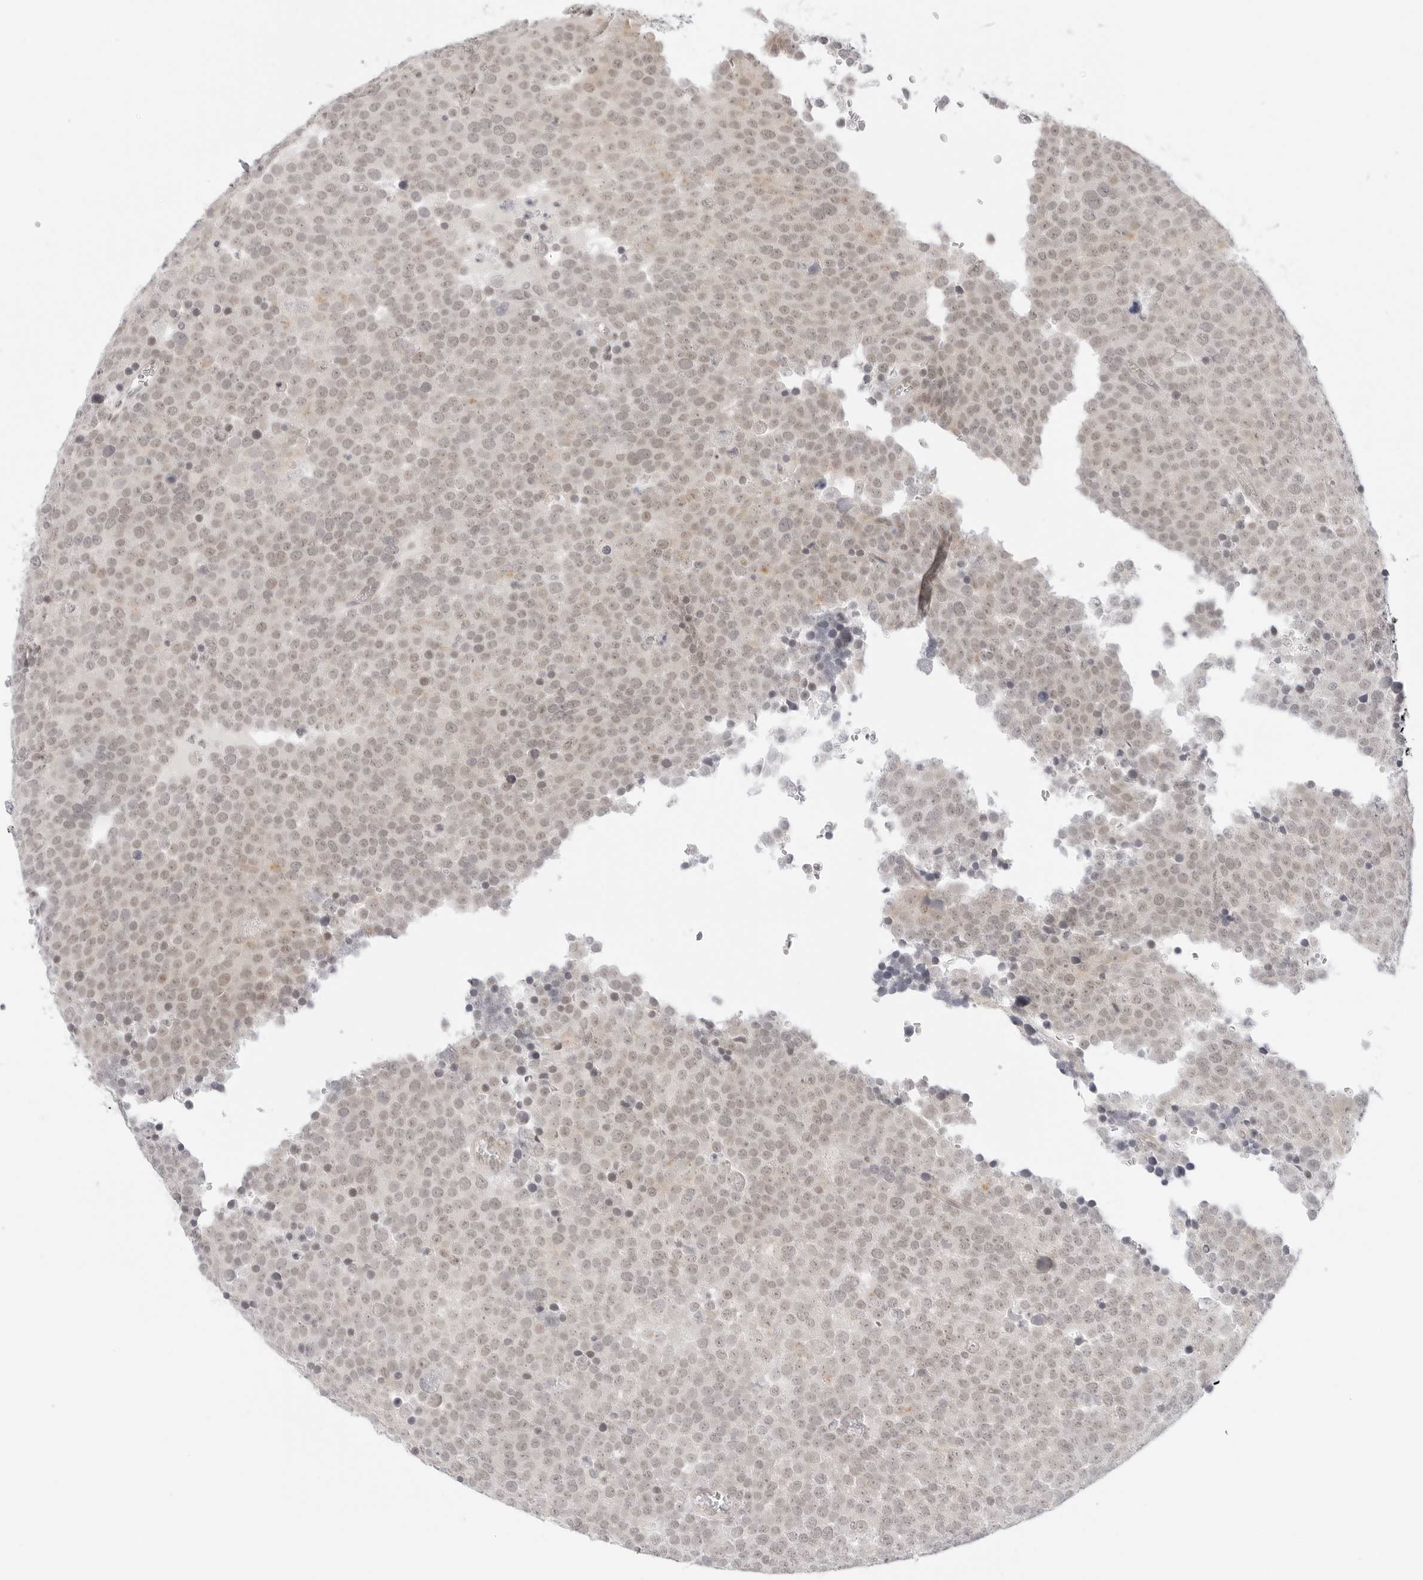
{"staining": {"intensity": "weak", "quantity": "25%-75%", "location": "nuclear"}, "tissue": "testis cancer", "cell_type": "Tumor cells", "image_type": "cancer", "snomed": [{"axis": "morphology", "description": "Seminoma, NOS"}, {"axis": "topography", "description": "Testis"}], "caption": "This is an image of immunohistochemistry (IHC) staining of testis cancer, which shows weak positivity in the nuclear of tumor cells.", "gene": "MED18", "patient": {"sex": "male", "age": 71}}